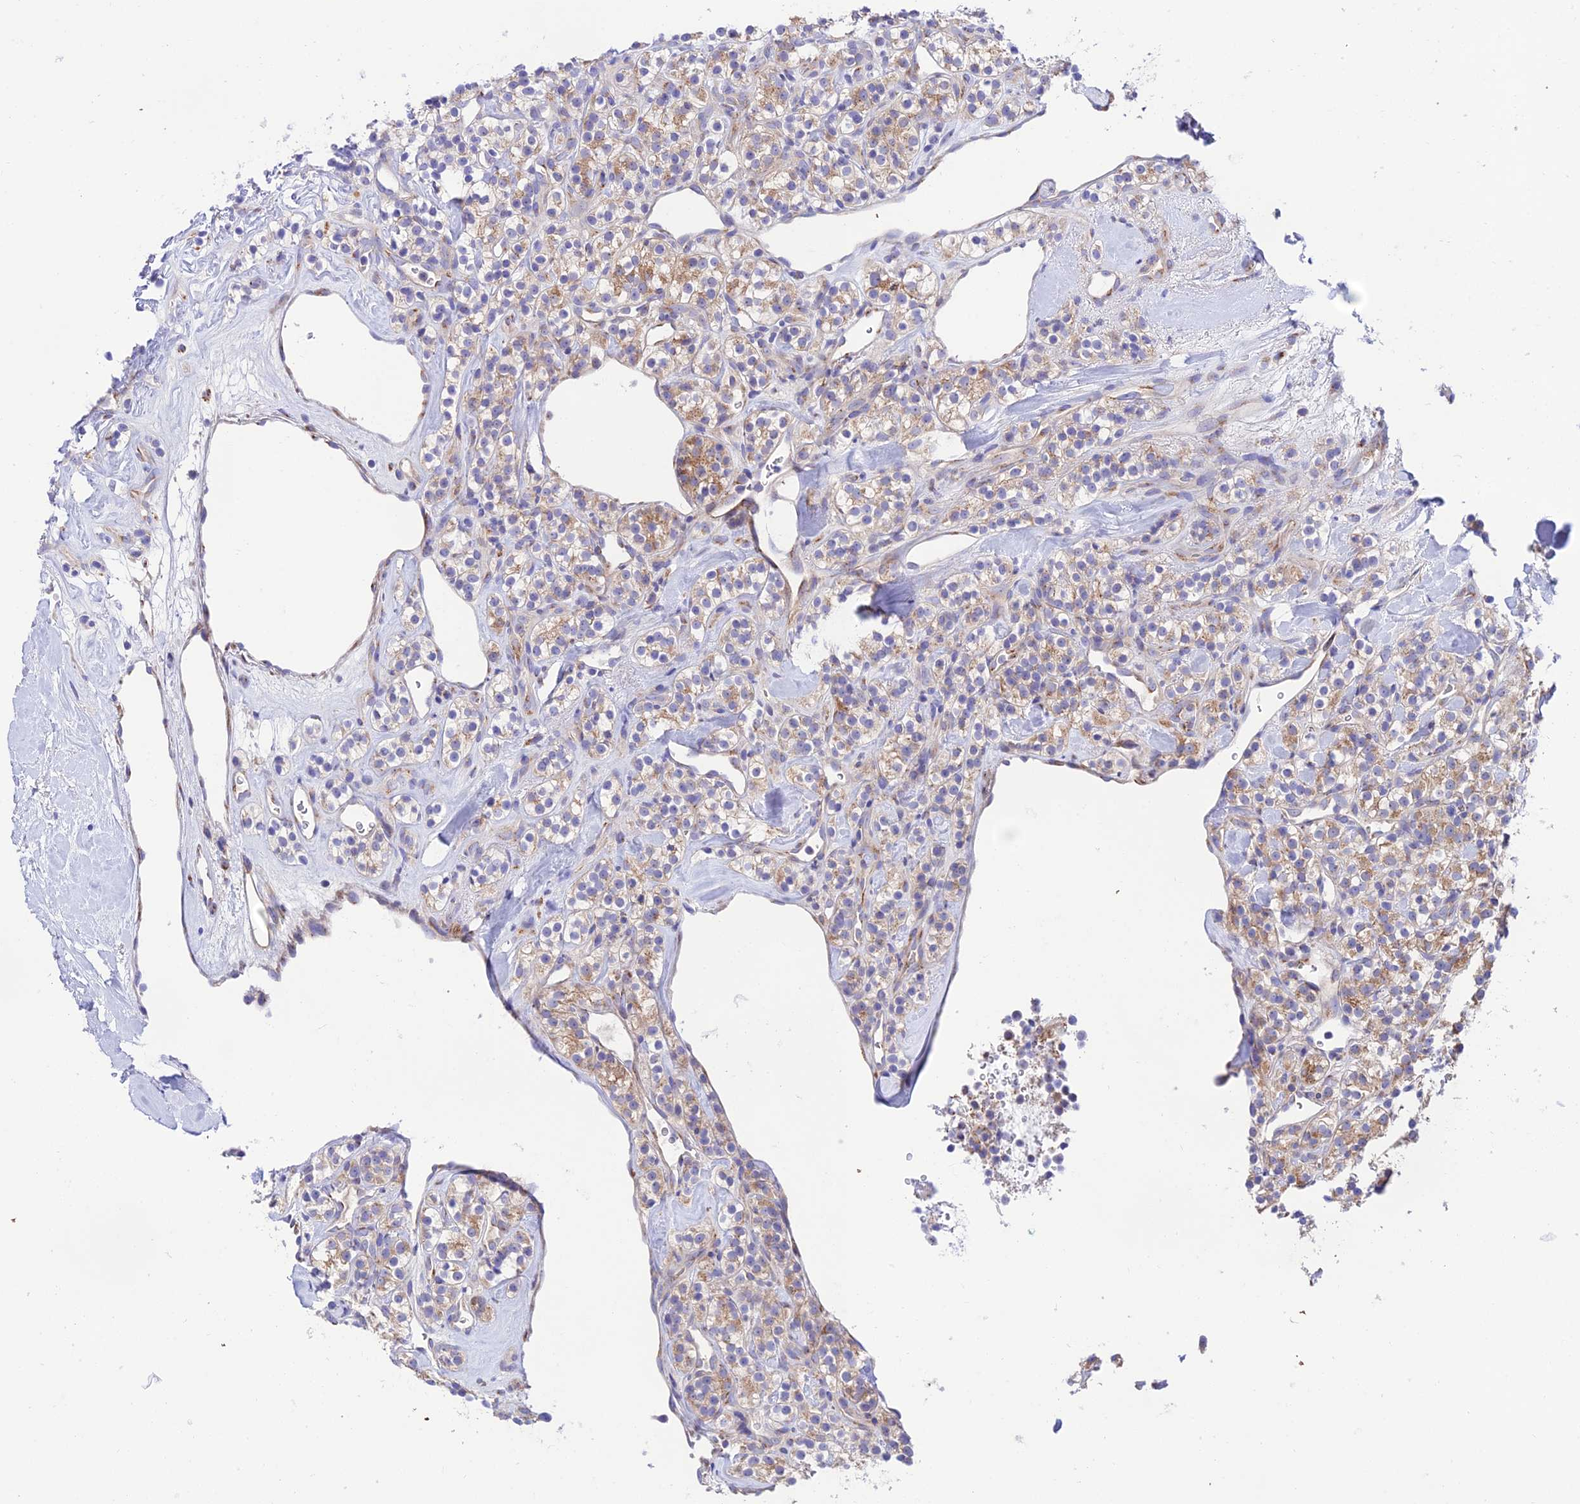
{"staining": {"intensity": "moderate", "quantity": "25%-75%", "location": "cytoplasmic/membranous"}, "tissue": "renal cancer", "cell_type": "Tumor cells", "image_type": "cancer", "snomed": [{"axis": "morphology", "description": "Adenocarcinoma, NOS"}, {"axis": "topography", "description": "Kidney"}], "caption": "A medium amount of moderate cytoplasmic/membranous staining is appreciated in approximately 25%-75% of tumor cells in renal cancer tissue.", "gene": "LACTB2", "patient": {"sex": "male", "age": 77}}